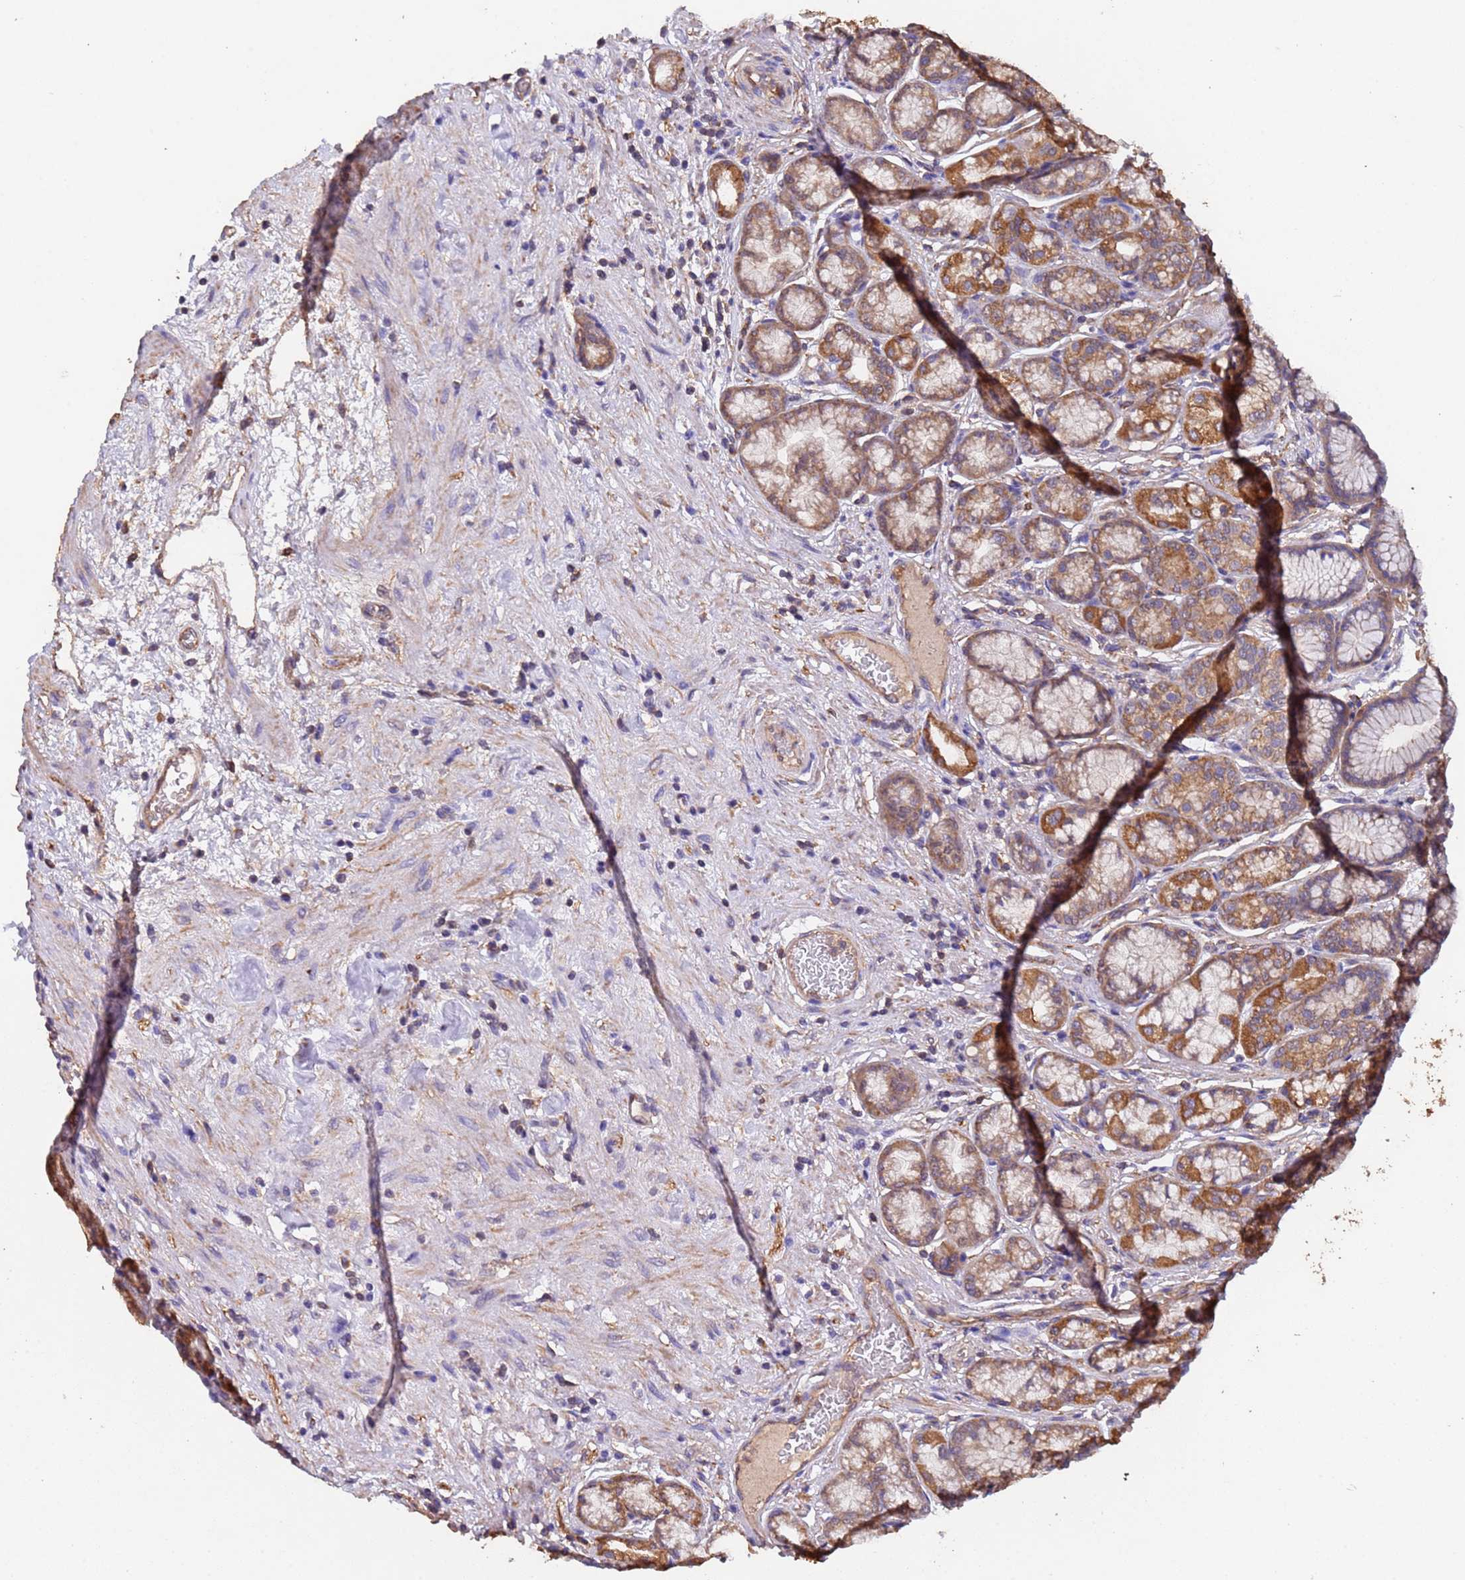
{"staining": {"intensity": "moderate", "quantity": ">75%", "location": "cytoplasmic/membranous"}, "tissue": "stomach", "cell_type": "Glandular cells", "image_type": "normal", "snomed": [{"axis": "morphology", "description": "Normal tissue, NOS"}, {"axis": "morphology", "description": "Adenocarcinoma, NOS"}, {"axis": "morphology", "description": "Adenocarcinoma, High grade"}, {"axis": "topography", "description": "Stomach, upper"}, {"axis": "topography", "description": "Stomach"}], "caption": "Immunohistochemical staining of unremarkable human stomach shows >75% levels of moderate cytoplasmic/membranous protein staining in about >75% of glandular cells.", "gene": "MTX3", "patient": {"sex": "female", "age": 65}}